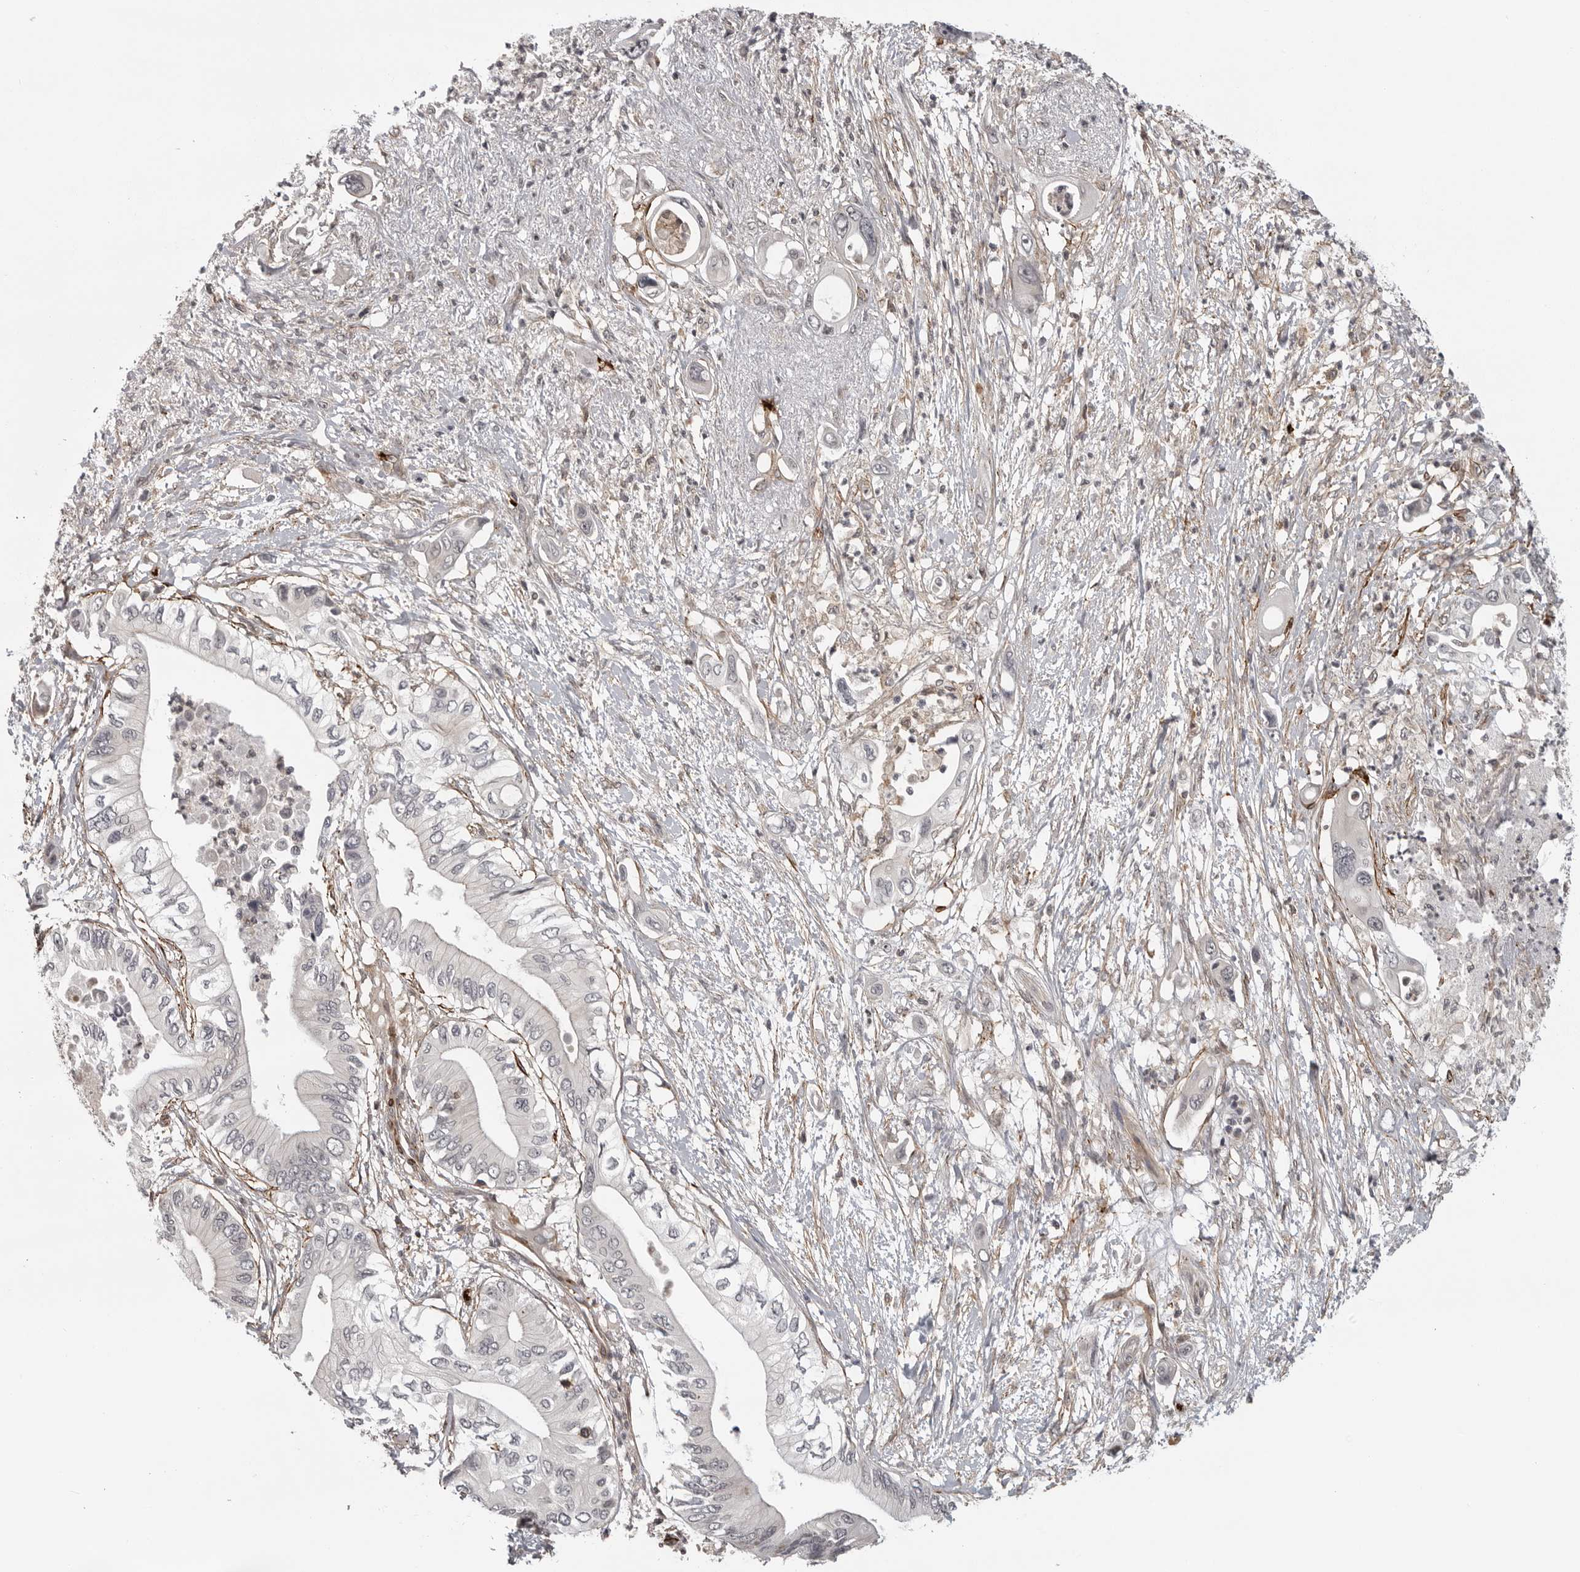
{"staining": {"intensity": "negative", "quantity": "none", "location": "none"}, "tissue": "pancreatic cancer", "cell_type": "Tumor cells", "image_type": "cancer", "snomed": [{"axis": "morphology", "description": "Adenocarcinoma, NOS"}, {"axis": "topography", "description": "Pancreas"}], "caption": "Photomicrograph shows no significant protein positivity in tumor cells of pancreatic cancer. (DAB (3,3'-diaminobenzidine) IHC, high magnification).", "gene": "TUT4", "patient": {"sex": "male", "age": 66}}